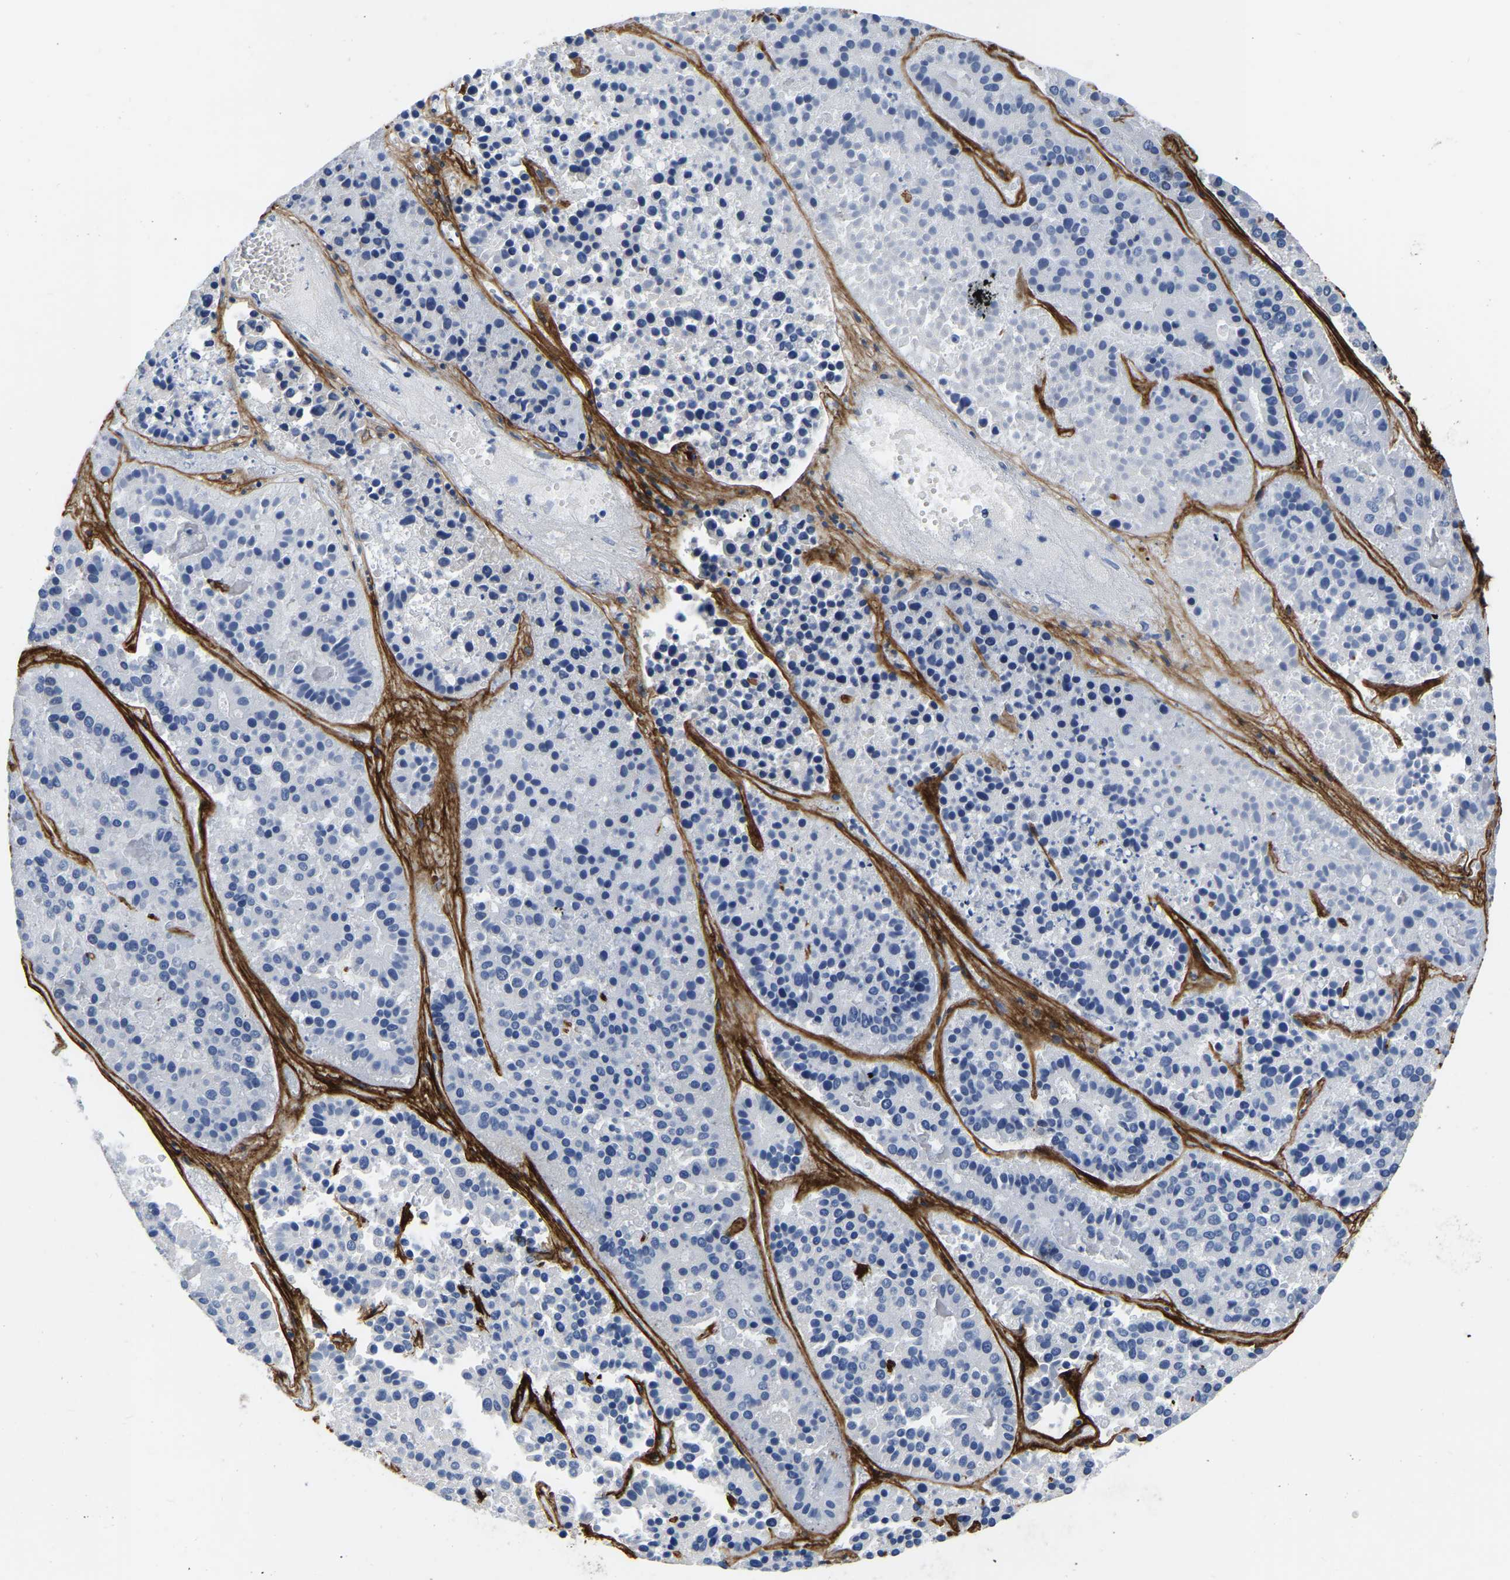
{"staining": {"intensity": "negative", "quantity": "none", "location": "none"}, "tissue": "pancreatic cancer", "cell_type": "Tumor cells", "image_type": "cancer", "snomed": [{"axis": "morphology", "description": "Adenocarcinoma, NOS"}, {"axis": "topography", "description": "Pancreas"}], "caption": "This photomicrograph is of adenocarcinoma (pancreatic) stained with IHC to label a protein in brown with the nuclei are counter-stained blue. There is no expression in tumor cells.", "gene": "COL6A1", "patient": {"sex": "male", "age": 50}}